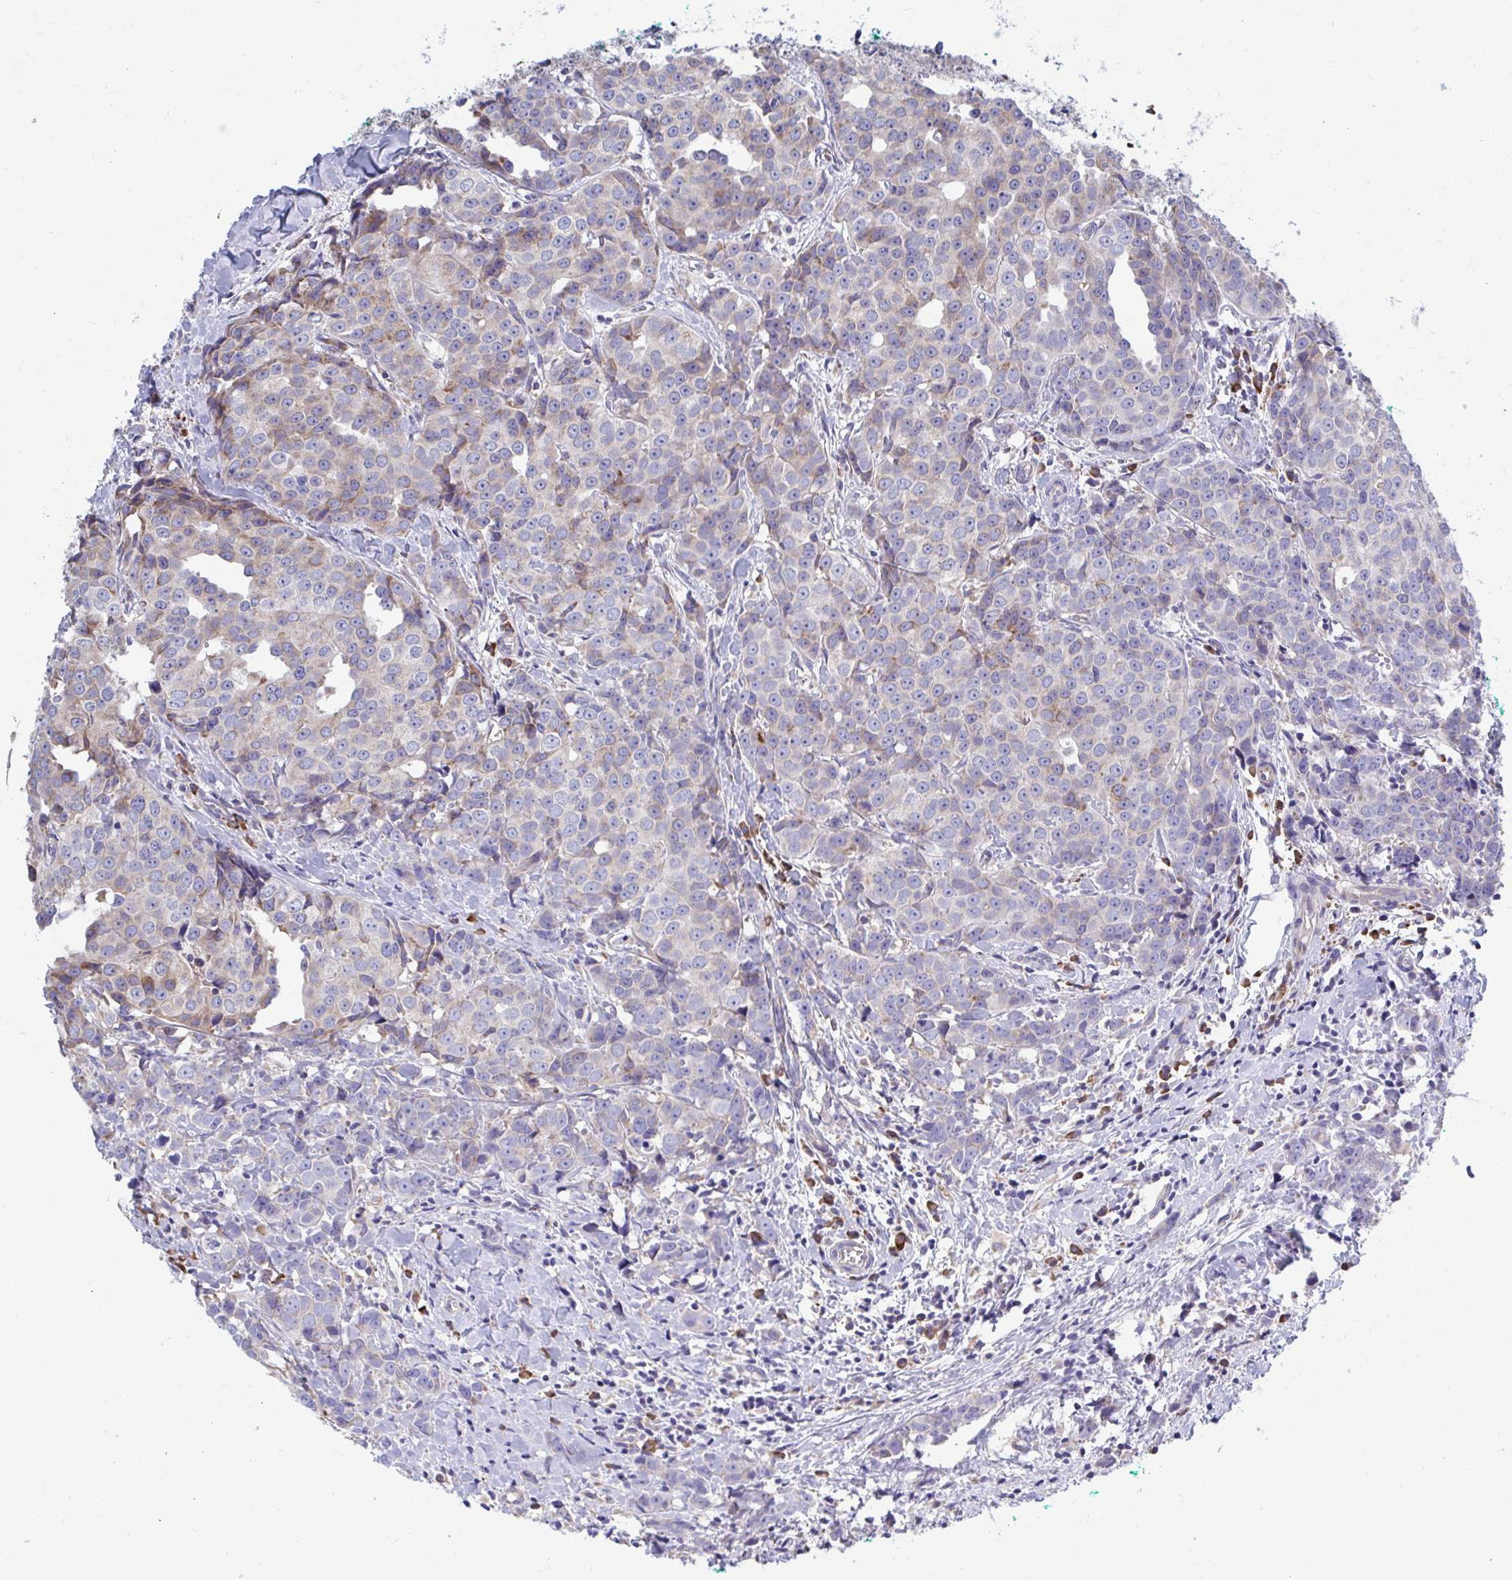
{"staining": {"intensity": "weak", "quantity": "<25%", "location": "cytoplasmic/membranous"}, "tissue": "breast cancer", "cell_type": "Tumor cells", "image_type": "cancer", "snomed": [{"axis": "morphology", "description": "Duct carcinoma"}, {"axis": "topography", "description": "Breast"}], "caption": "Tumor cells show no significant protein expression in breast cancer (intraductal carcinoma).", "gene": "FKBP2", "patient": {"sex": "female", "age": 80}}